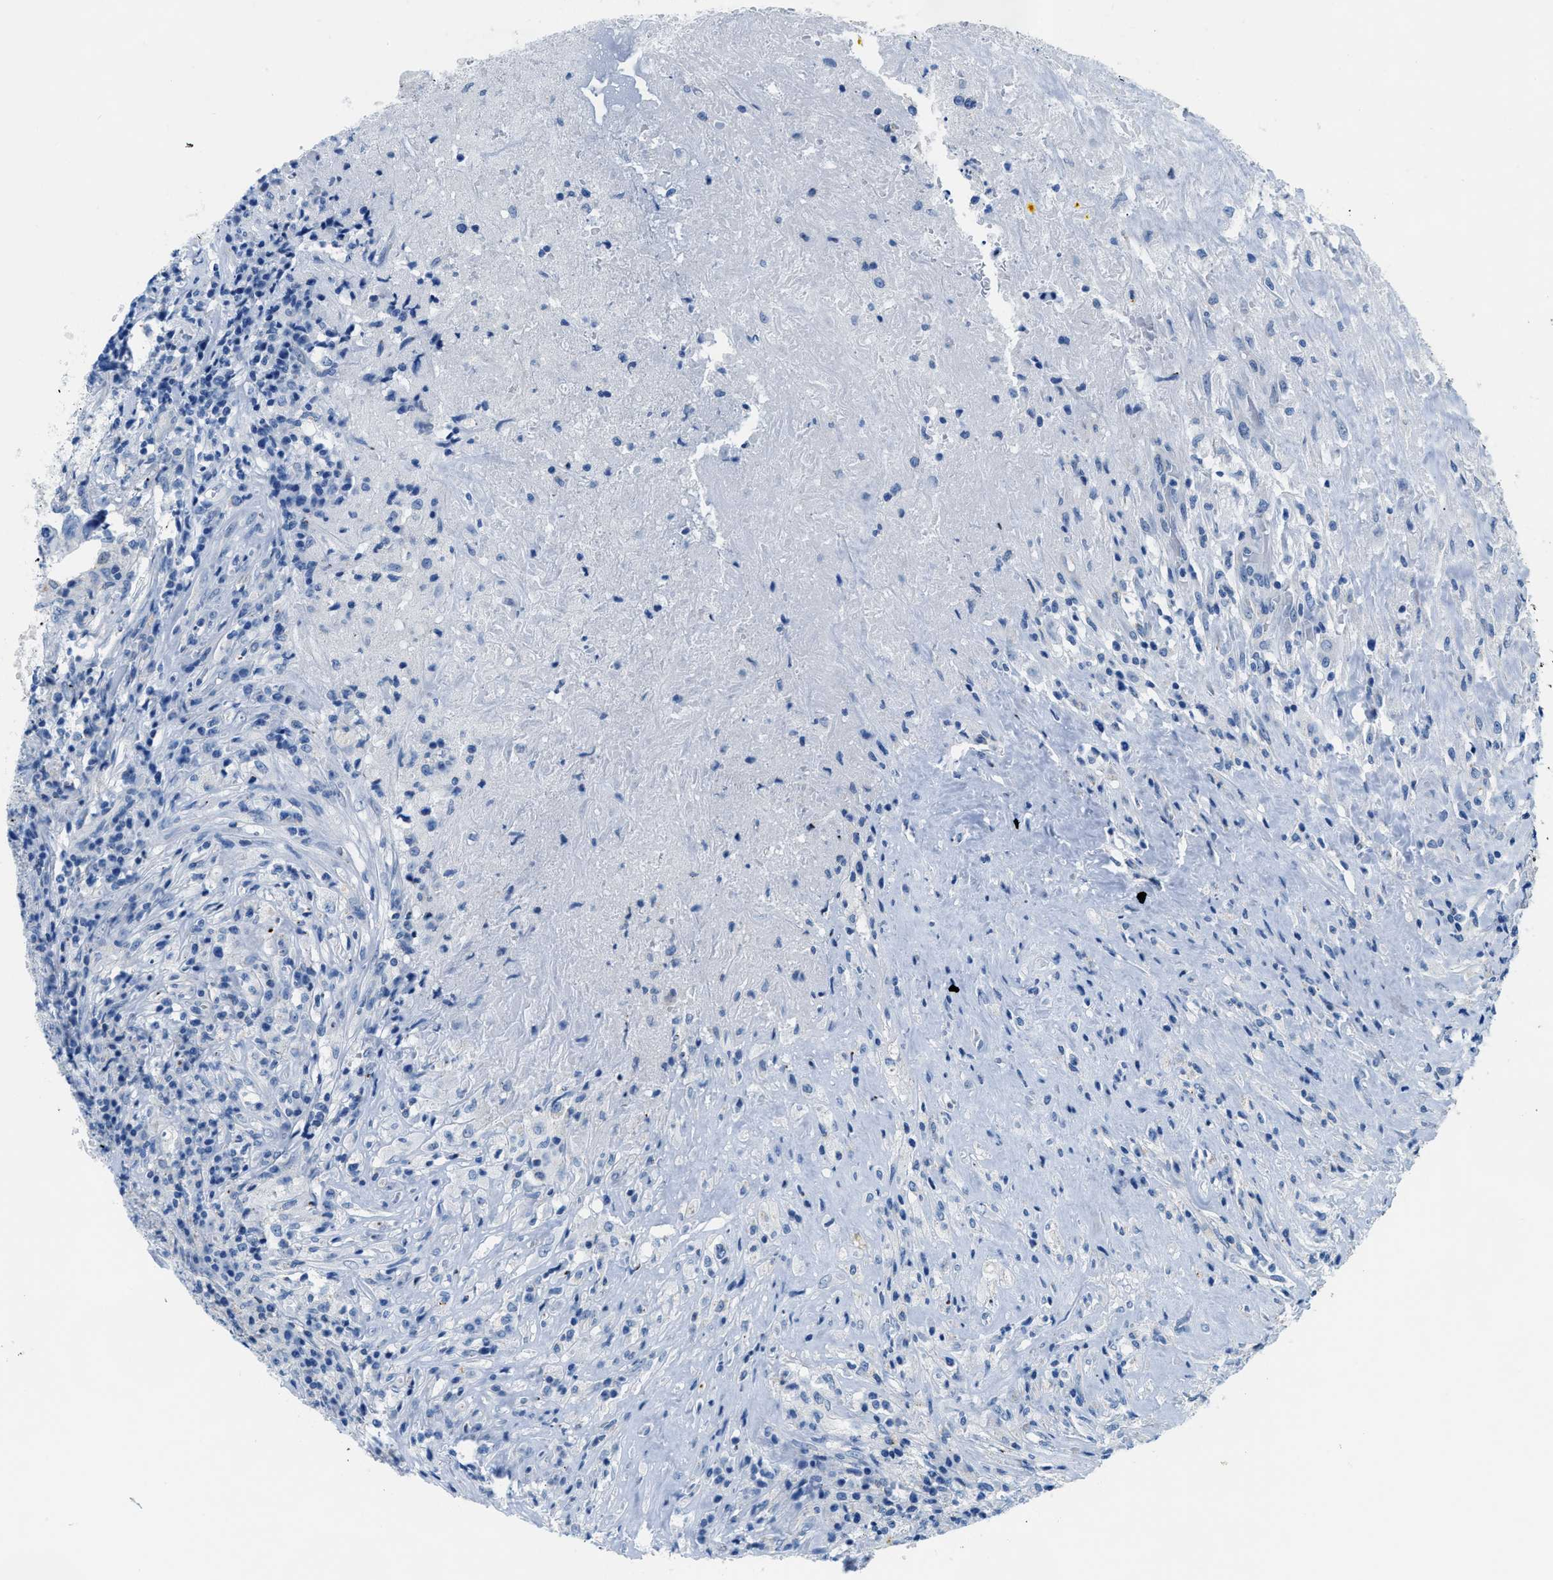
{"staining": {"intensity": "negative", "quantity": "none", "location": "none"}, "tissue": "testis cancer", "cell_type": "Tumor cells", "image_type": "cancer", "snomed": [{"axis": "morphology", "description": "Necrosis, NOS"}, {"axis": "morphology", "description": "Carcinoma, Embryonal, NOS"}, {"axis": "topography", "description": "Testis"}], "caption": "Tumor cells are negative for protein expression in human testis embryonal carcinoma.", "gene": "FDCSP", "patient": {"sex": "male", "age": 19}}